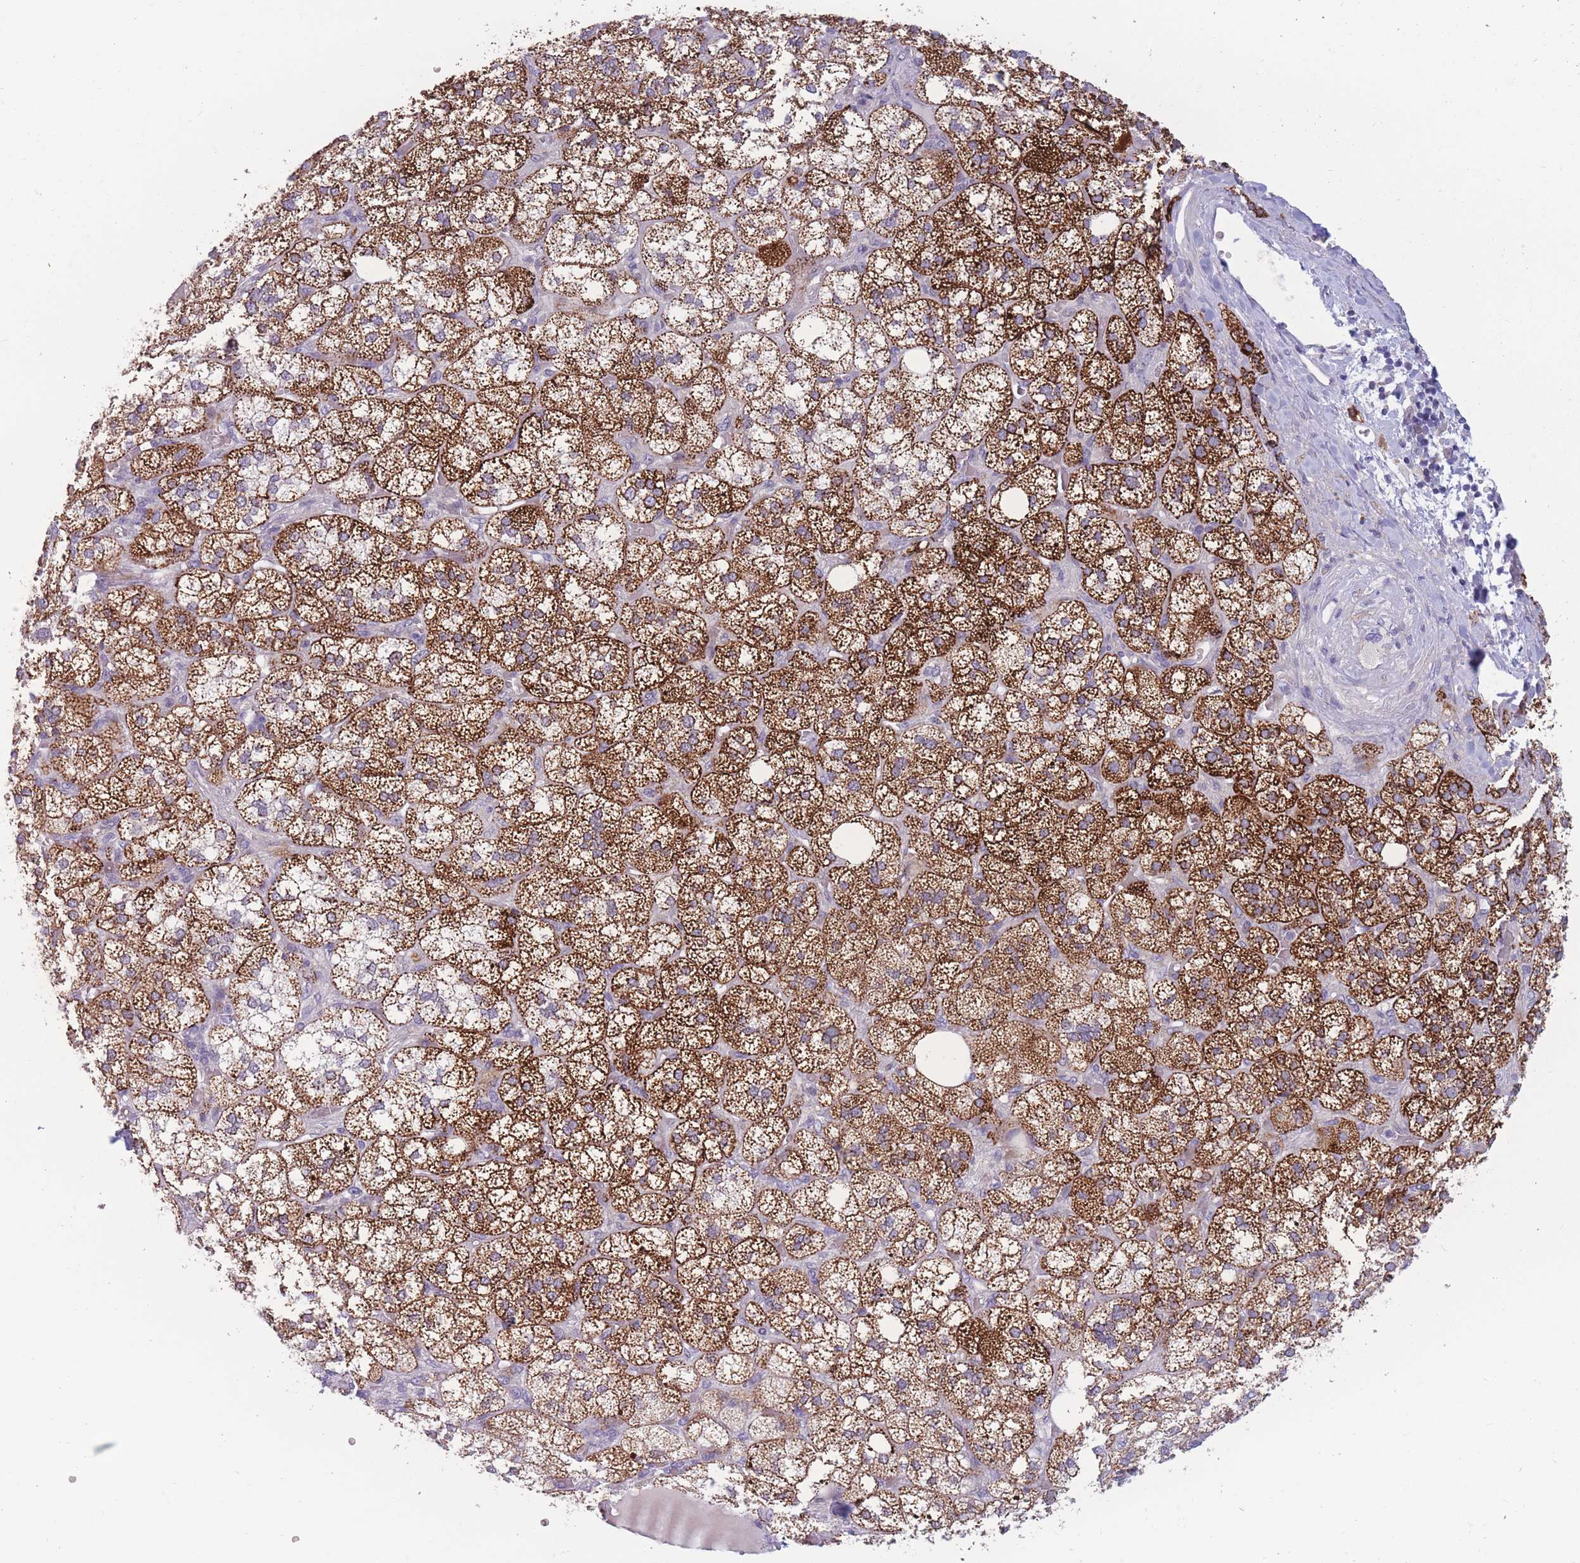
{"staining": {"intensity": "strong", "quantity": ">75%", "location": "cytoplasmic/membranous"}, "tissue": "adrenal gland", "cell_type": "Glandular cells", "image_type": "normal", "snomed": [{"axis": "morphology", "description": "Normal tissue, NOS"}, {"axis": "topography", "description": "Adrenal gland"}], "caption": "Benign adrenal gland demonstrates strong cytoplasmic/membranous positivity in approximately >75% of glandular cells, visualized by immunohistochemistry.", "gene": "PDE4A", "patient": {"sex": "male", "age": 61}}